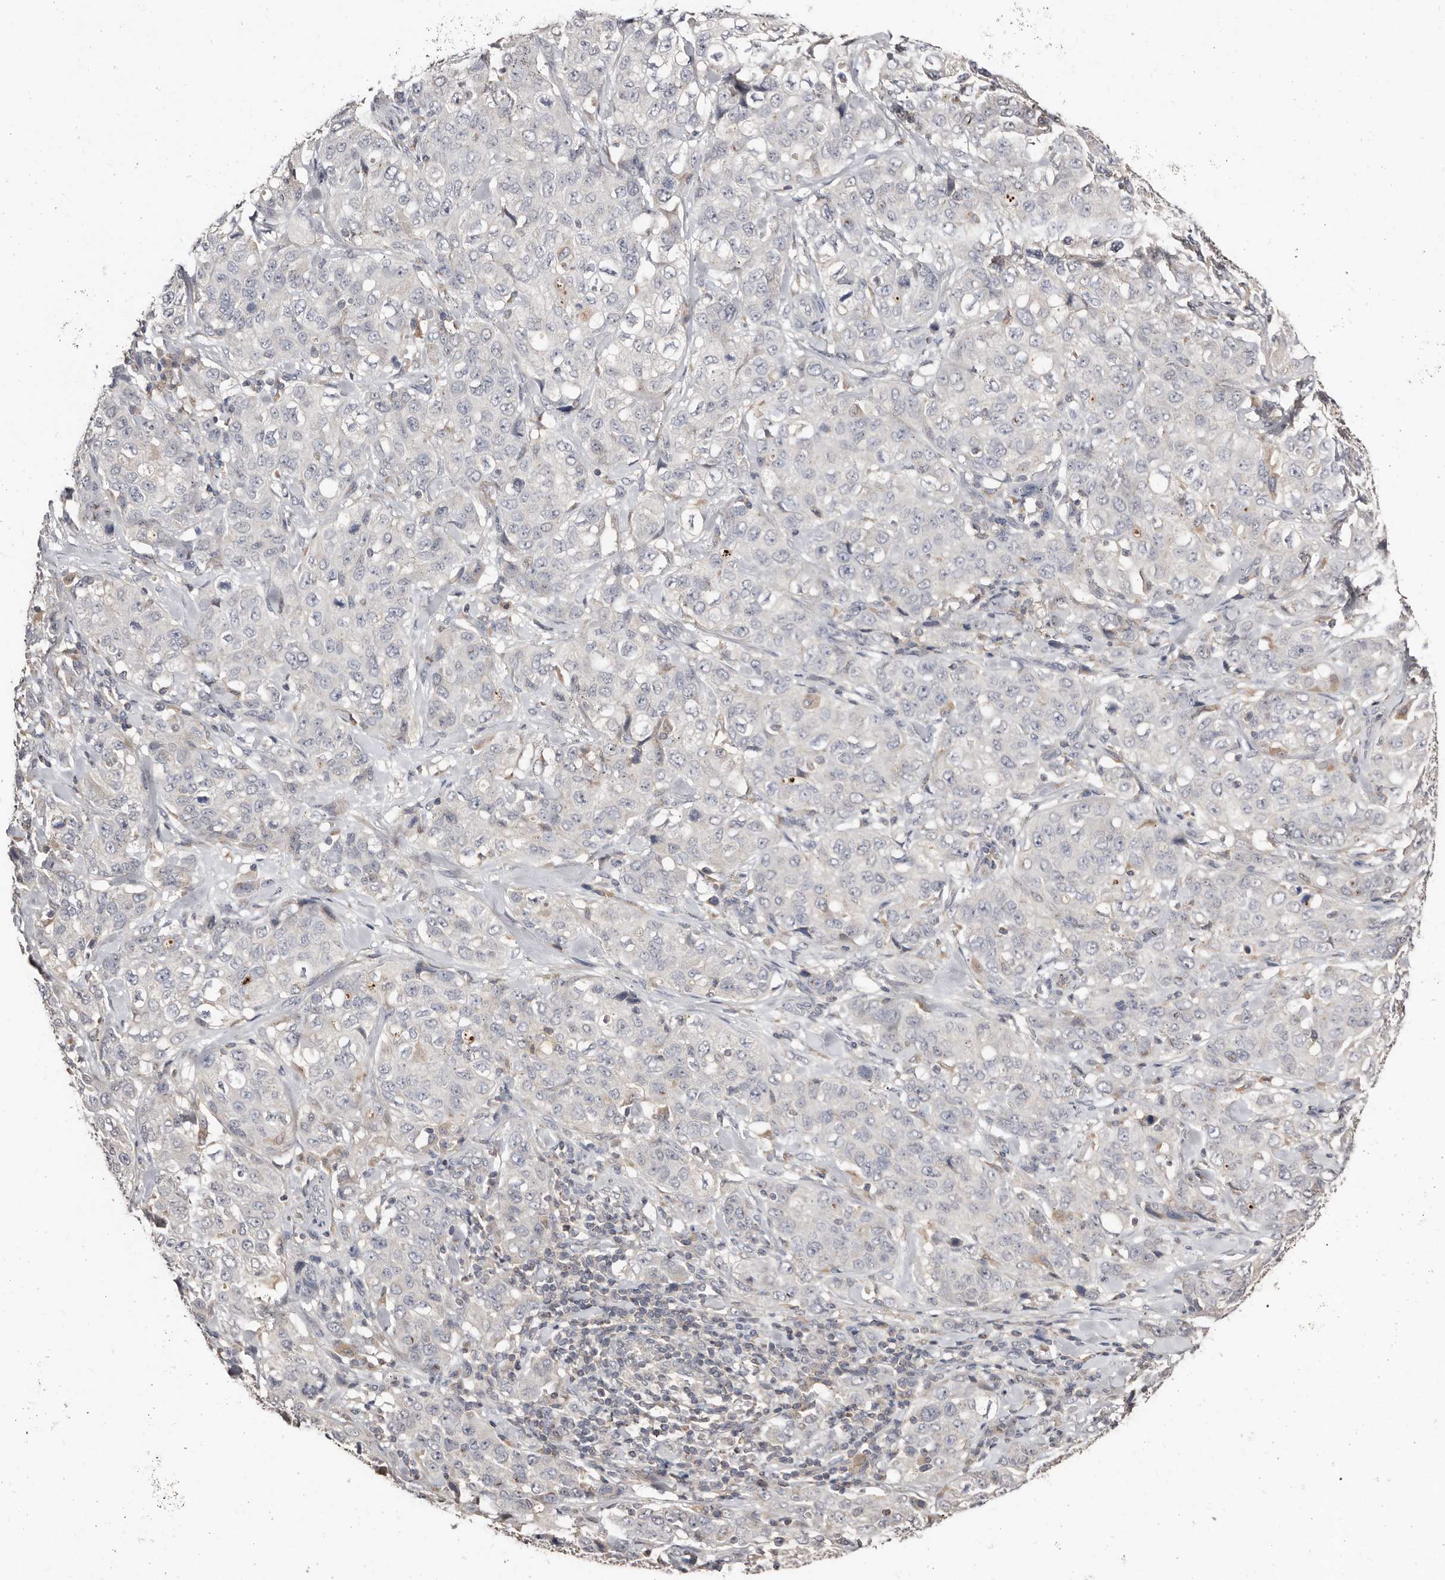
{"staining": {"intensity": "negative", "quantity": "none", "location": "none"}, "tissue": "stomach cancer", "cell_type": "Tumor cells", "image_type": "cancer", "snomed": [{"axis": "morphology", "description": "Adenocarcinoma, NOS"}, {"axis": "topography", "description": "Stomach"}], "caption": "Tumor cells are negative for protein expression in human stomach cancer.", "gene": "SLC39A2", "patient": {"sex": "male", "age": 48}}